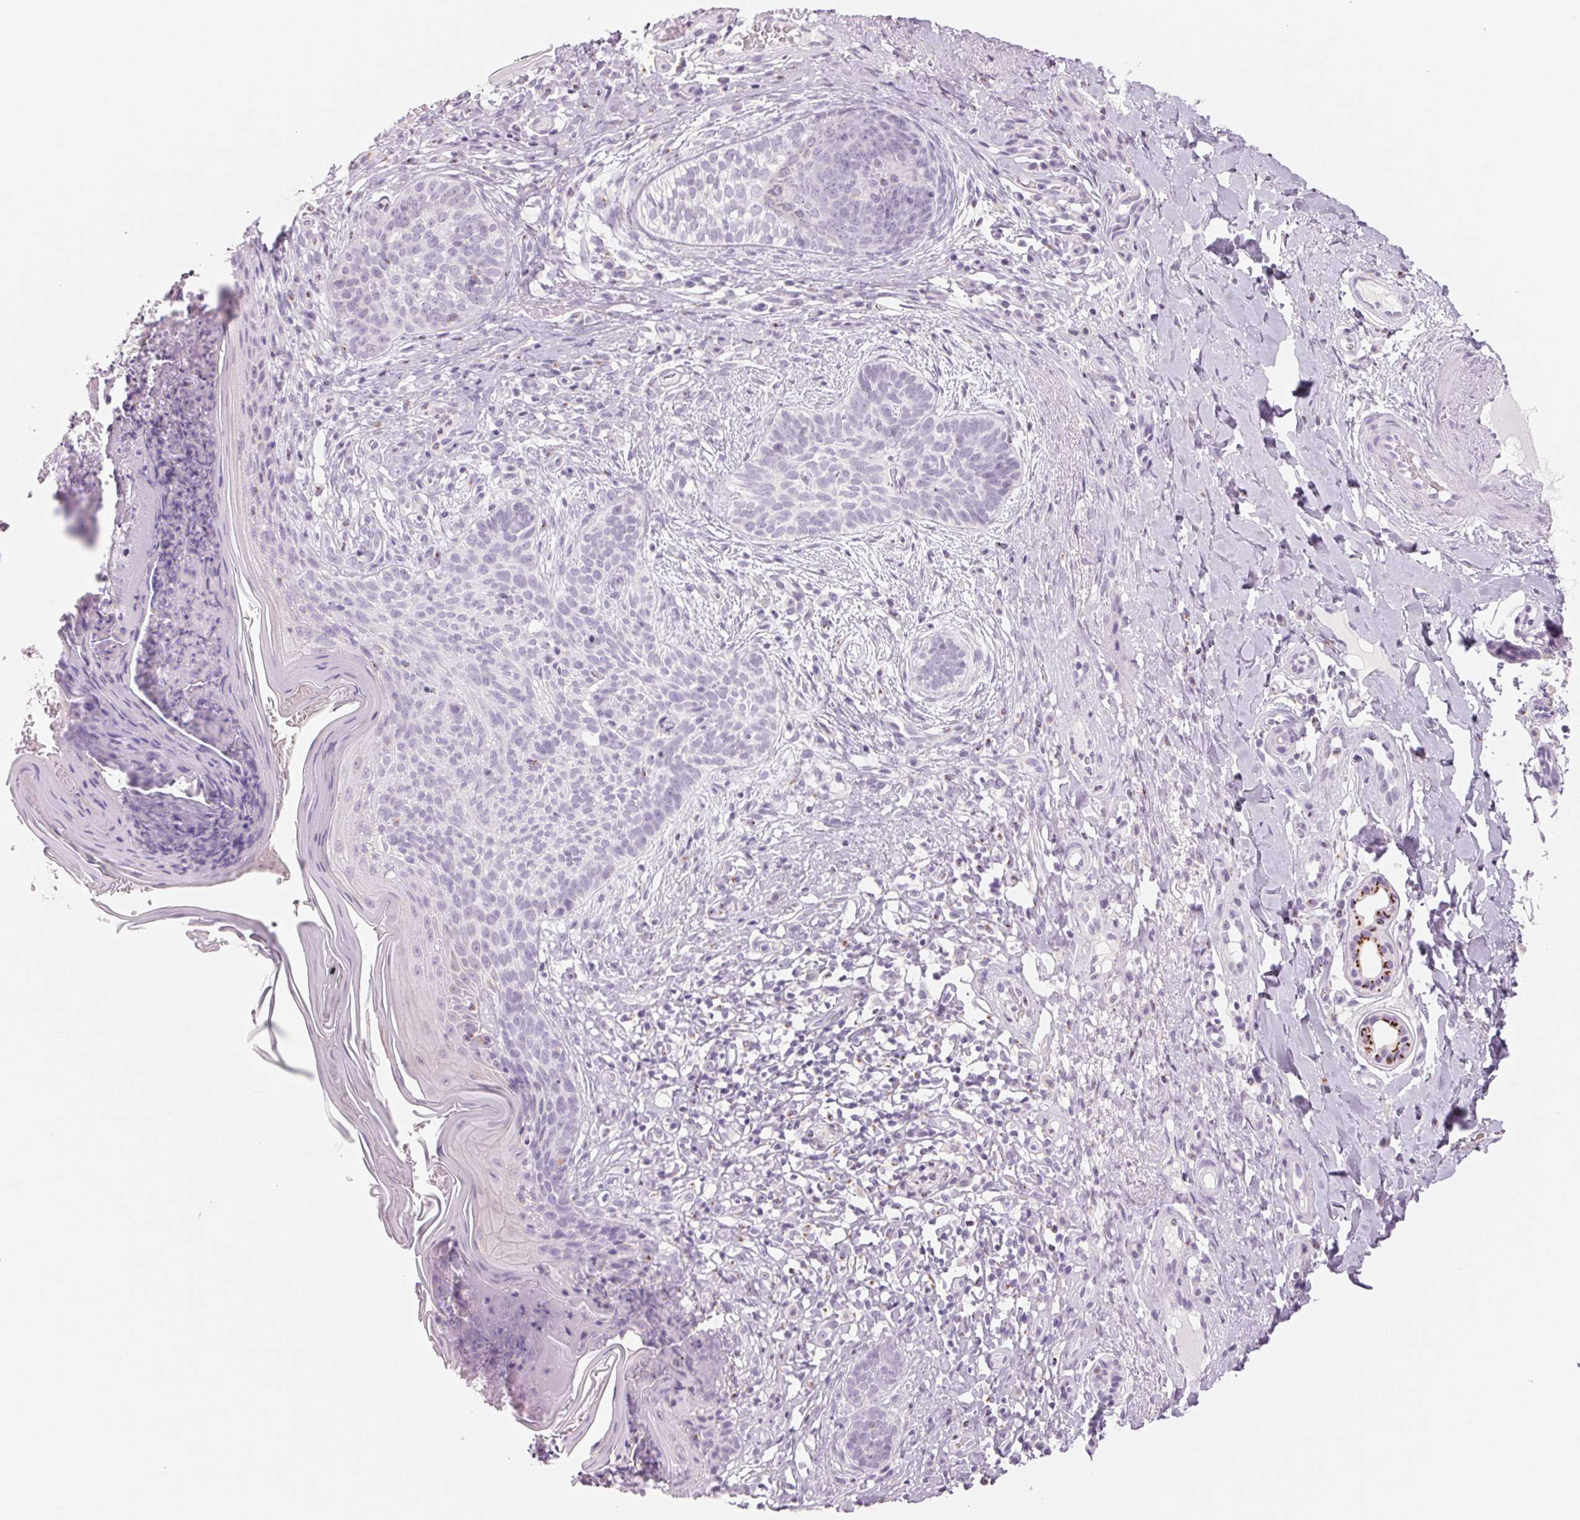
{"staining": {"intensity": "negative", "quantity": "none", "location": "none"}, "tissue": "skin cancer", "cell_type": "Tumor cells", "image_type": "cancer", "snomed": [{"axis": "morphology", "description": "Basal cell carcinoma"}, {"axis": "topography", "description": "Skin"}], "caption": "Human skin cancer stained for a protein using immunohistochemistry (IHC) exhibits no expression in tumor cells.", "gene": "GALNT7", "patient": {"sex": "male", "age": 89}}